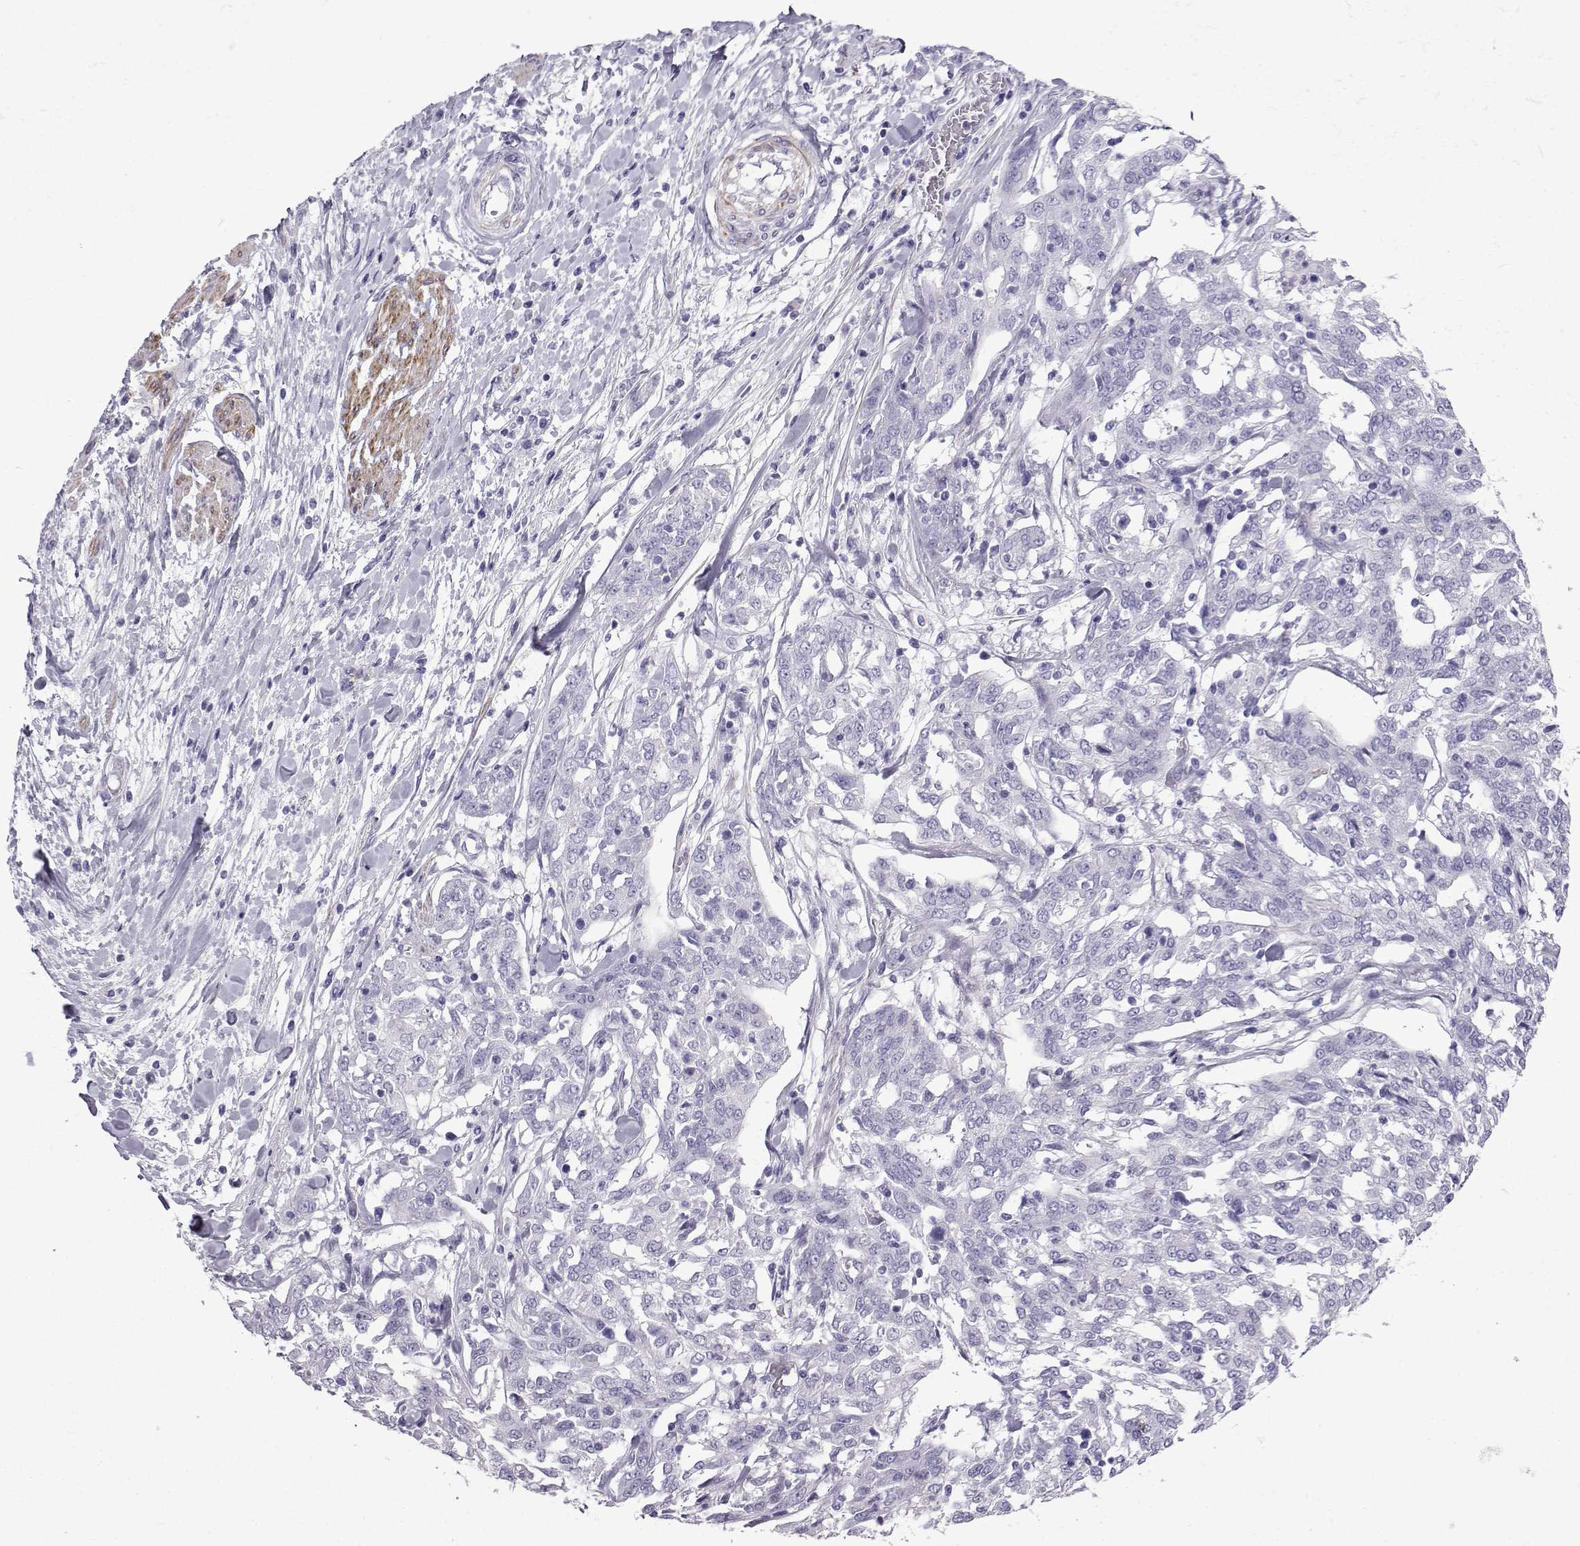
{"staining": {"intensity": "negative", "quantity": "none", "location": "none"}, "tissue": "ovarian cancer", "cell_type": "Tumor cells", "image_type": "cancer", "snomed": [{"axis": "morphology", "description": "Cystadenocarcinoma, serous, NOS"}, {"axis": "topography", "description": "Ovary"}], "caption": "DAB immunohistochemical staining of human ovarian cancer (serous cystadenocarcinoma) shows no significant positivity in tumor cells.", "gene": "KCNF1", "patient": {"sex": "female", "age": 67}}